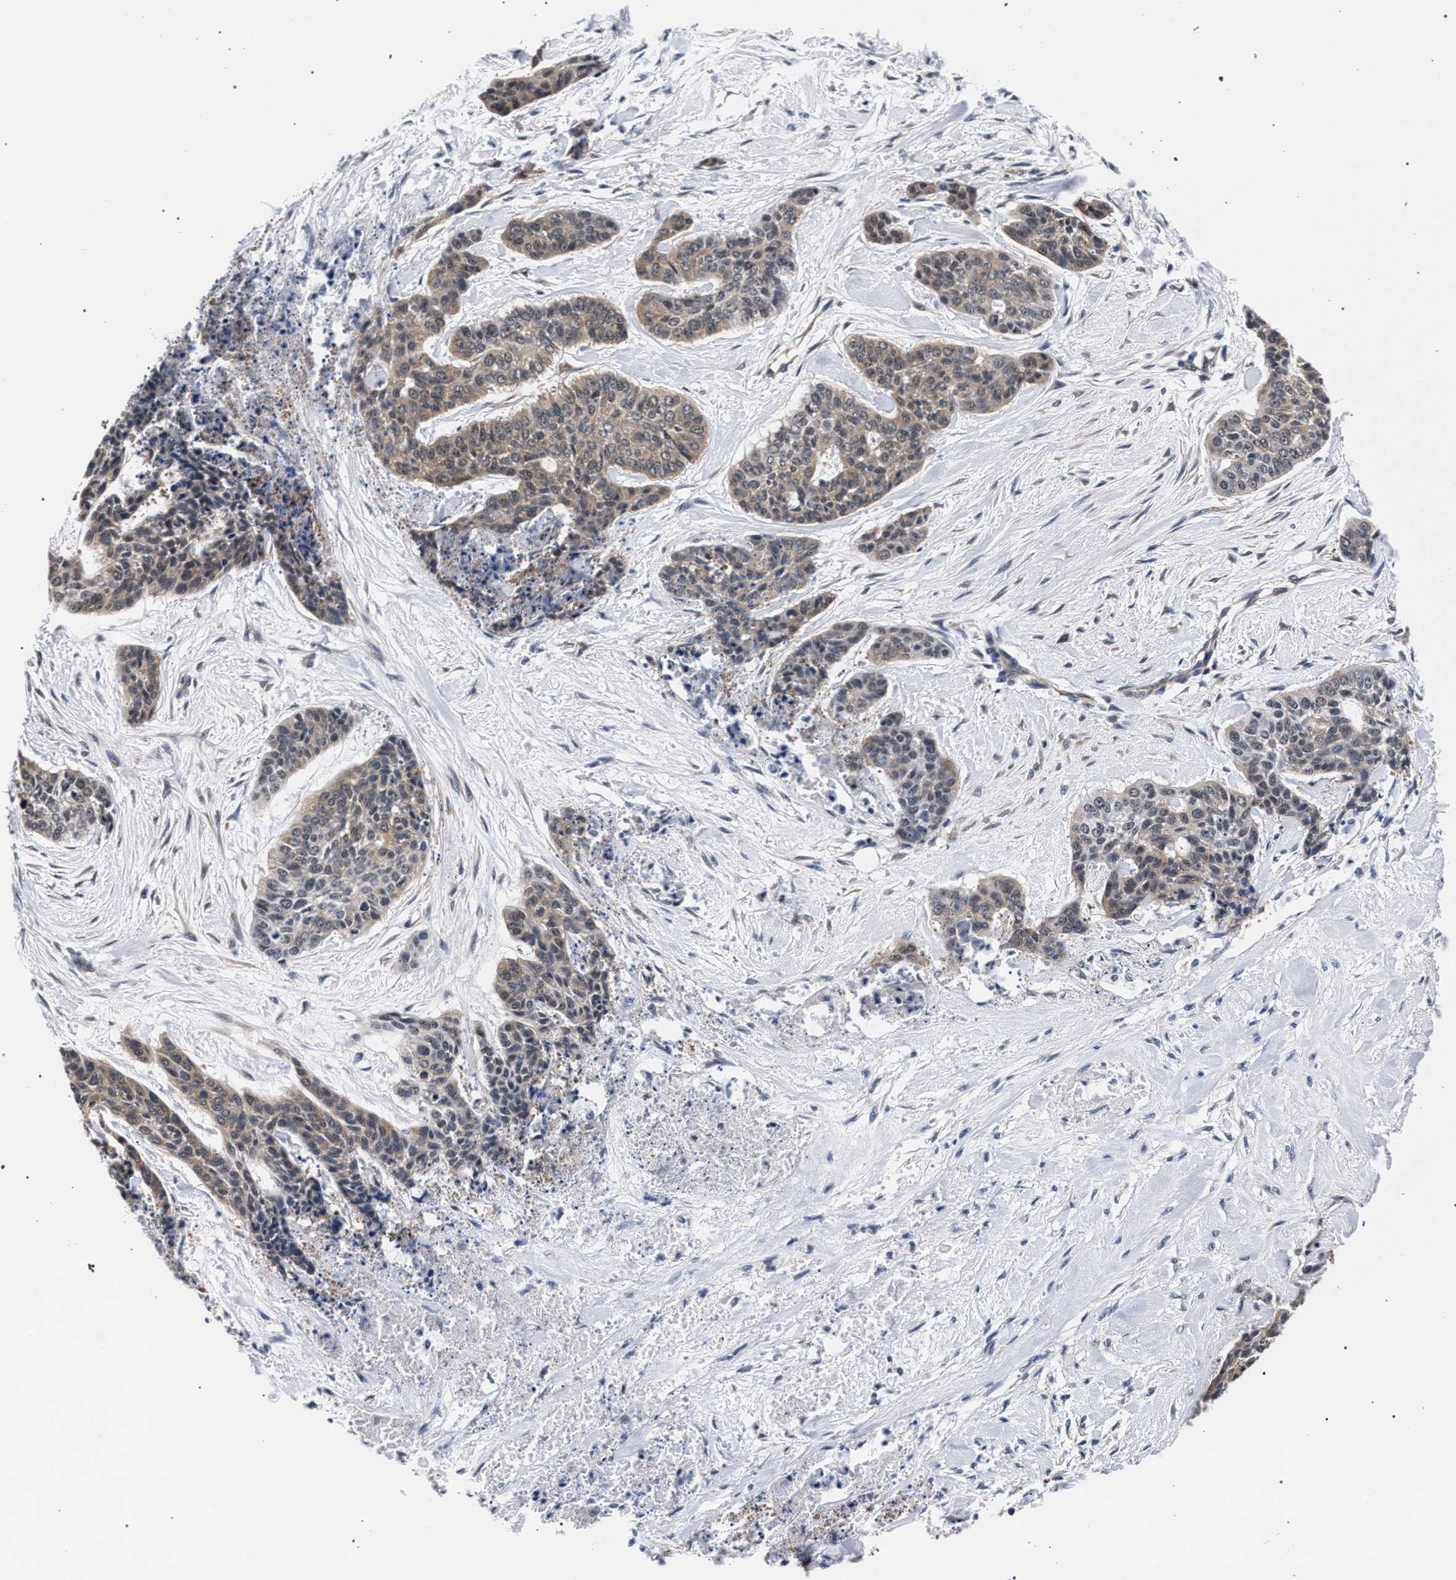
{"staining": {"intensity": "weak", "quantity": "25%-75%", "location": "cytoplasmic/membranous"}, "tissue": "skin cancer", "cell_type": "Tumor cells", "image_type": "cancer", "snomed": [{"axis": "morphology", "description": "Basal cell carcinoma"}, {"axis": "topography", "description": "Skin"}], "caption": "Protein analysis of skin cancer tissue reveals weak cytoplasmic/membranous positivity in approximately 25%-75% of tumor cells.", "gene": "RBM33", "patient": {"sex": "female", "age": 64}}